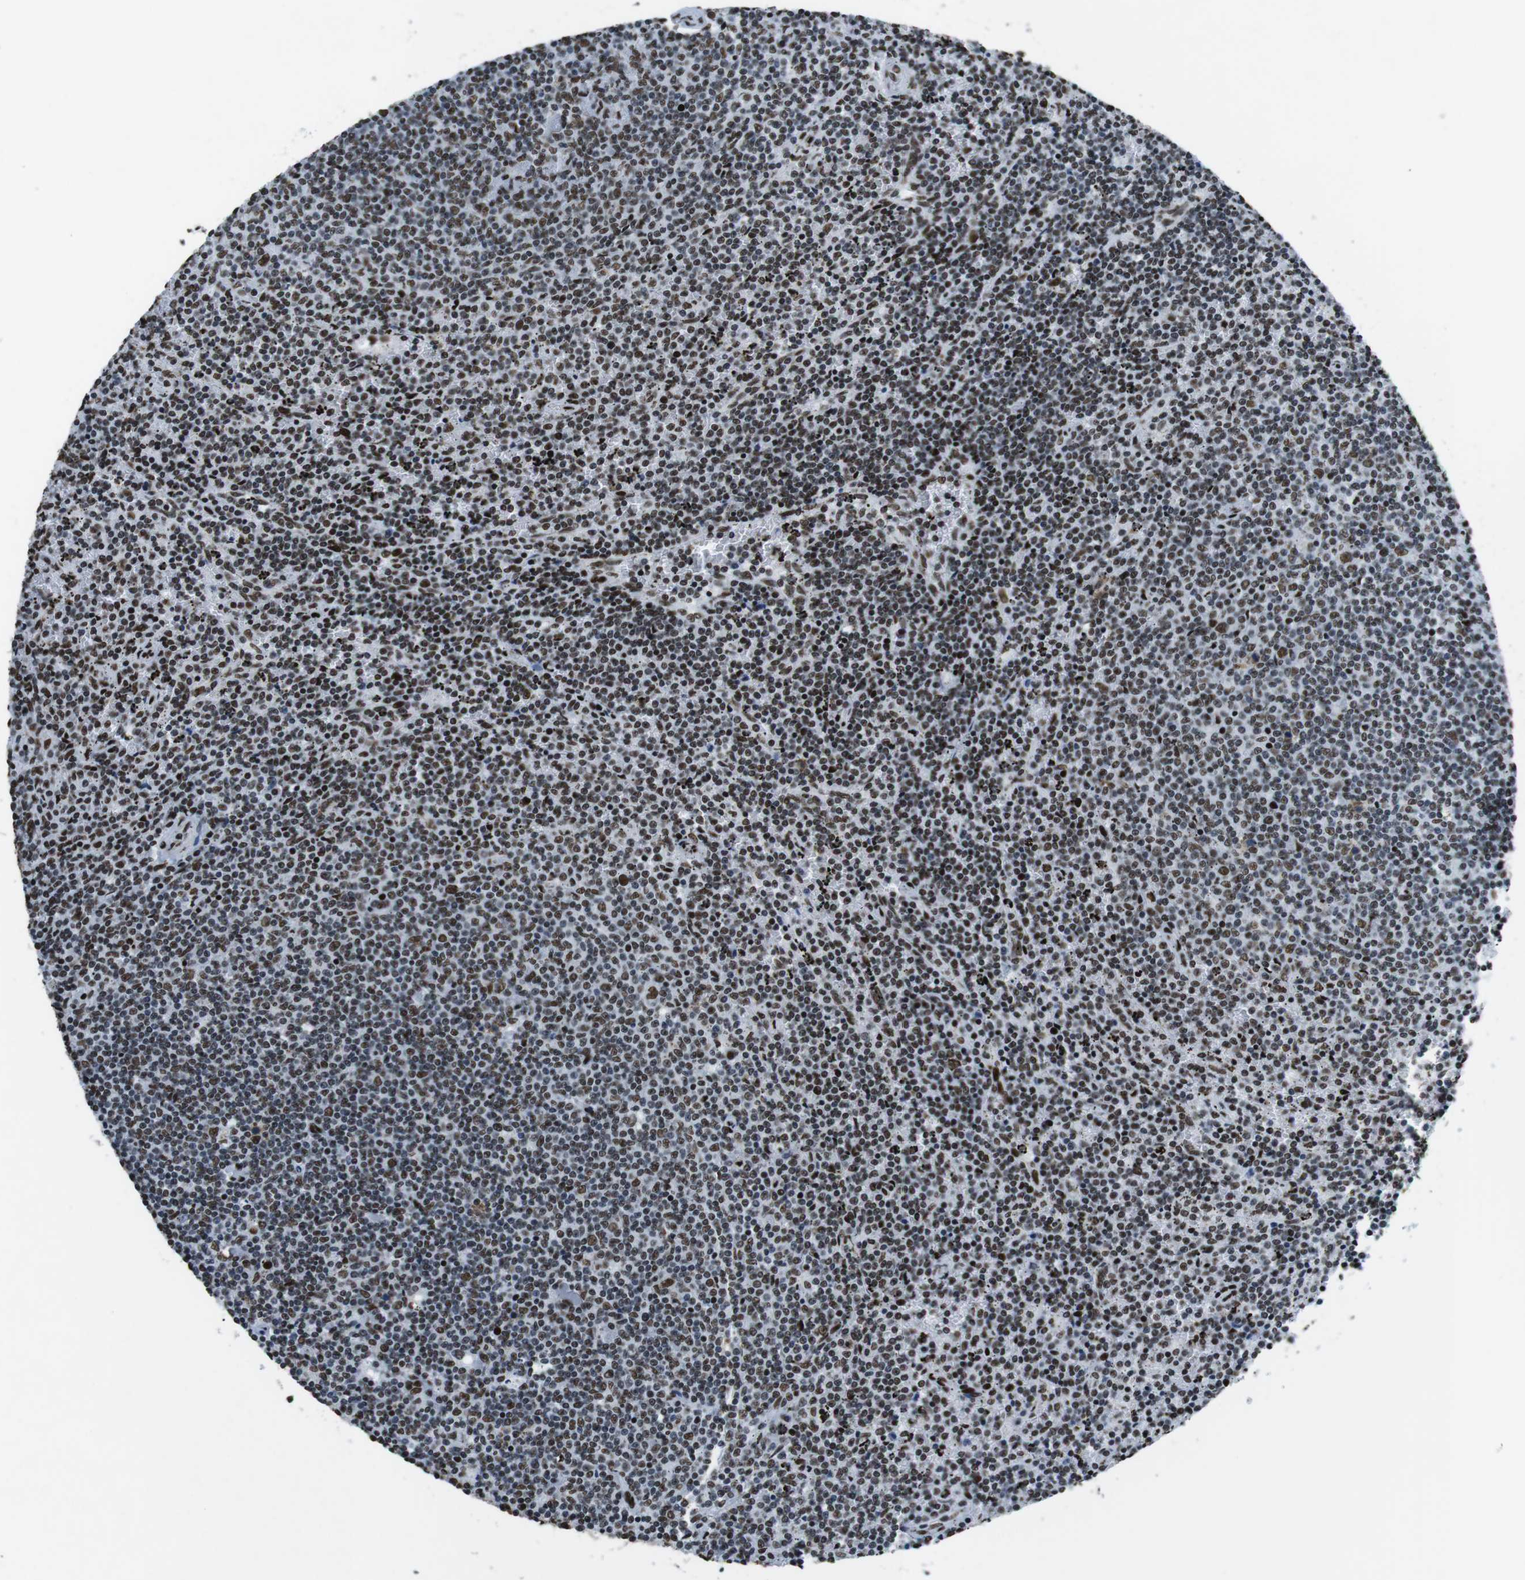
{"staining": {"intensity": "moderate", "quantity": ">75%", "location": "nuclear"}, "tissue": "lymphoma", "cell_type": "Tumor cells", "image_type": "cancer", "snomed": [{"axis": "morphology", "description": "Malignant lymphoma, non-Hodgkin's type, Low grade"}, {"axis": "topography", "description": "Spleen"}], "caption": "Immunohistochemical staining of lymphoma displays medium levels of moderate nuclear protein staining in about >75% of tumor cells. (DAB (3,3'-diaminobenzidine) IHC, brown staining for protein, blue staining for nuclei).", "gene": "CITED2", "patient": {"sex": "female", "age": 50}}